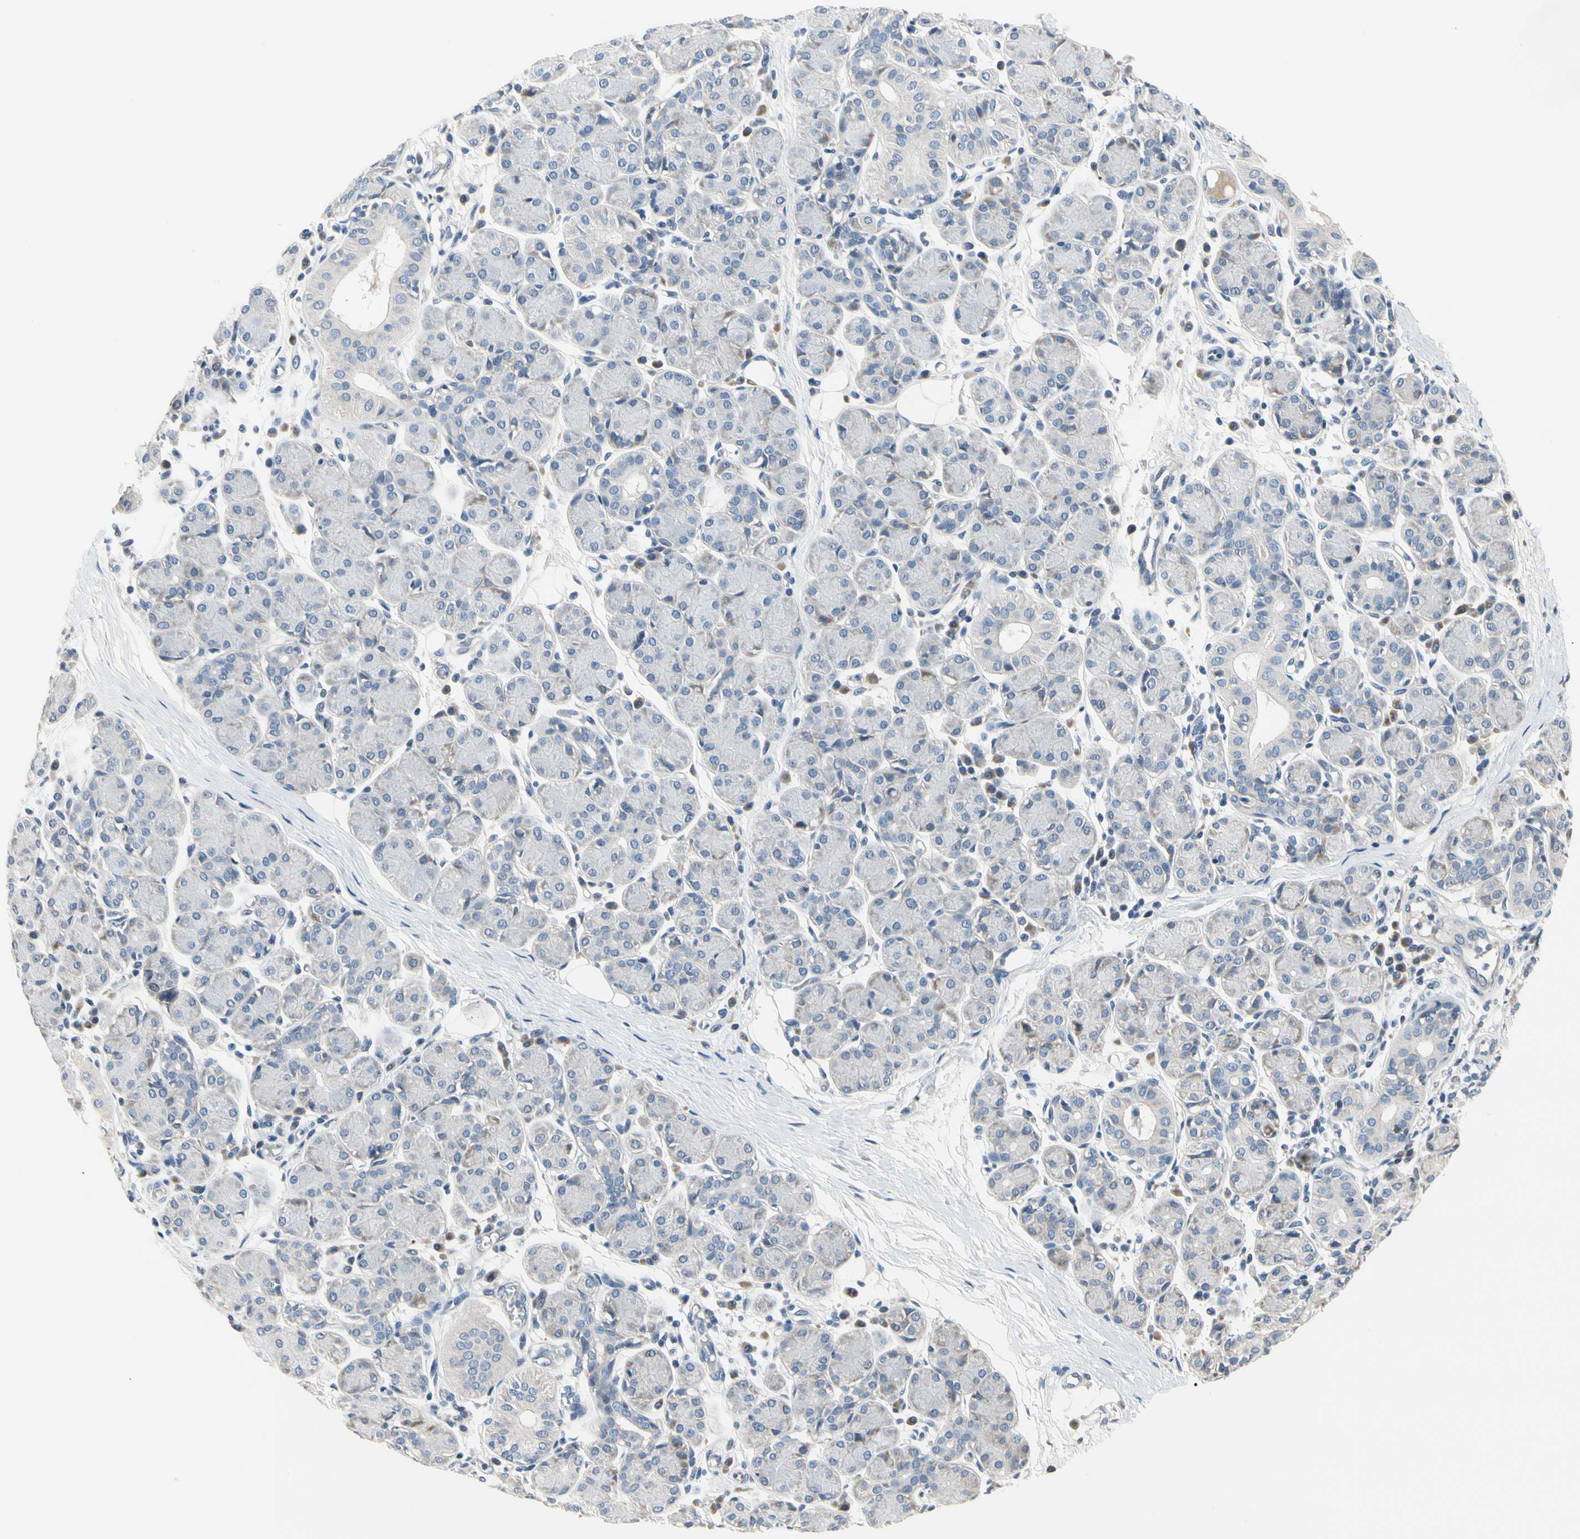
{"staining": {"intensity": "negative", "quantity": "none", "location": "none"}, "tissue": "salivary gland", "cell_type": "Glandular cells", "image_type": "normal", "snomed": [{"axis": "morphology", "description": "Normal tissue, NOS"}, {"axis": "morphology", "description": "Inflammation, NOS"}, {"axis": "topography", "description": "Lymph node"}, {"axis": "topography", "description": "Salivary gland"}], "caption": "Glandular cells show no significant expression in benign salivary gland.", "gene": "NFASC", "patient": {"sex": "male", "age": 3}}